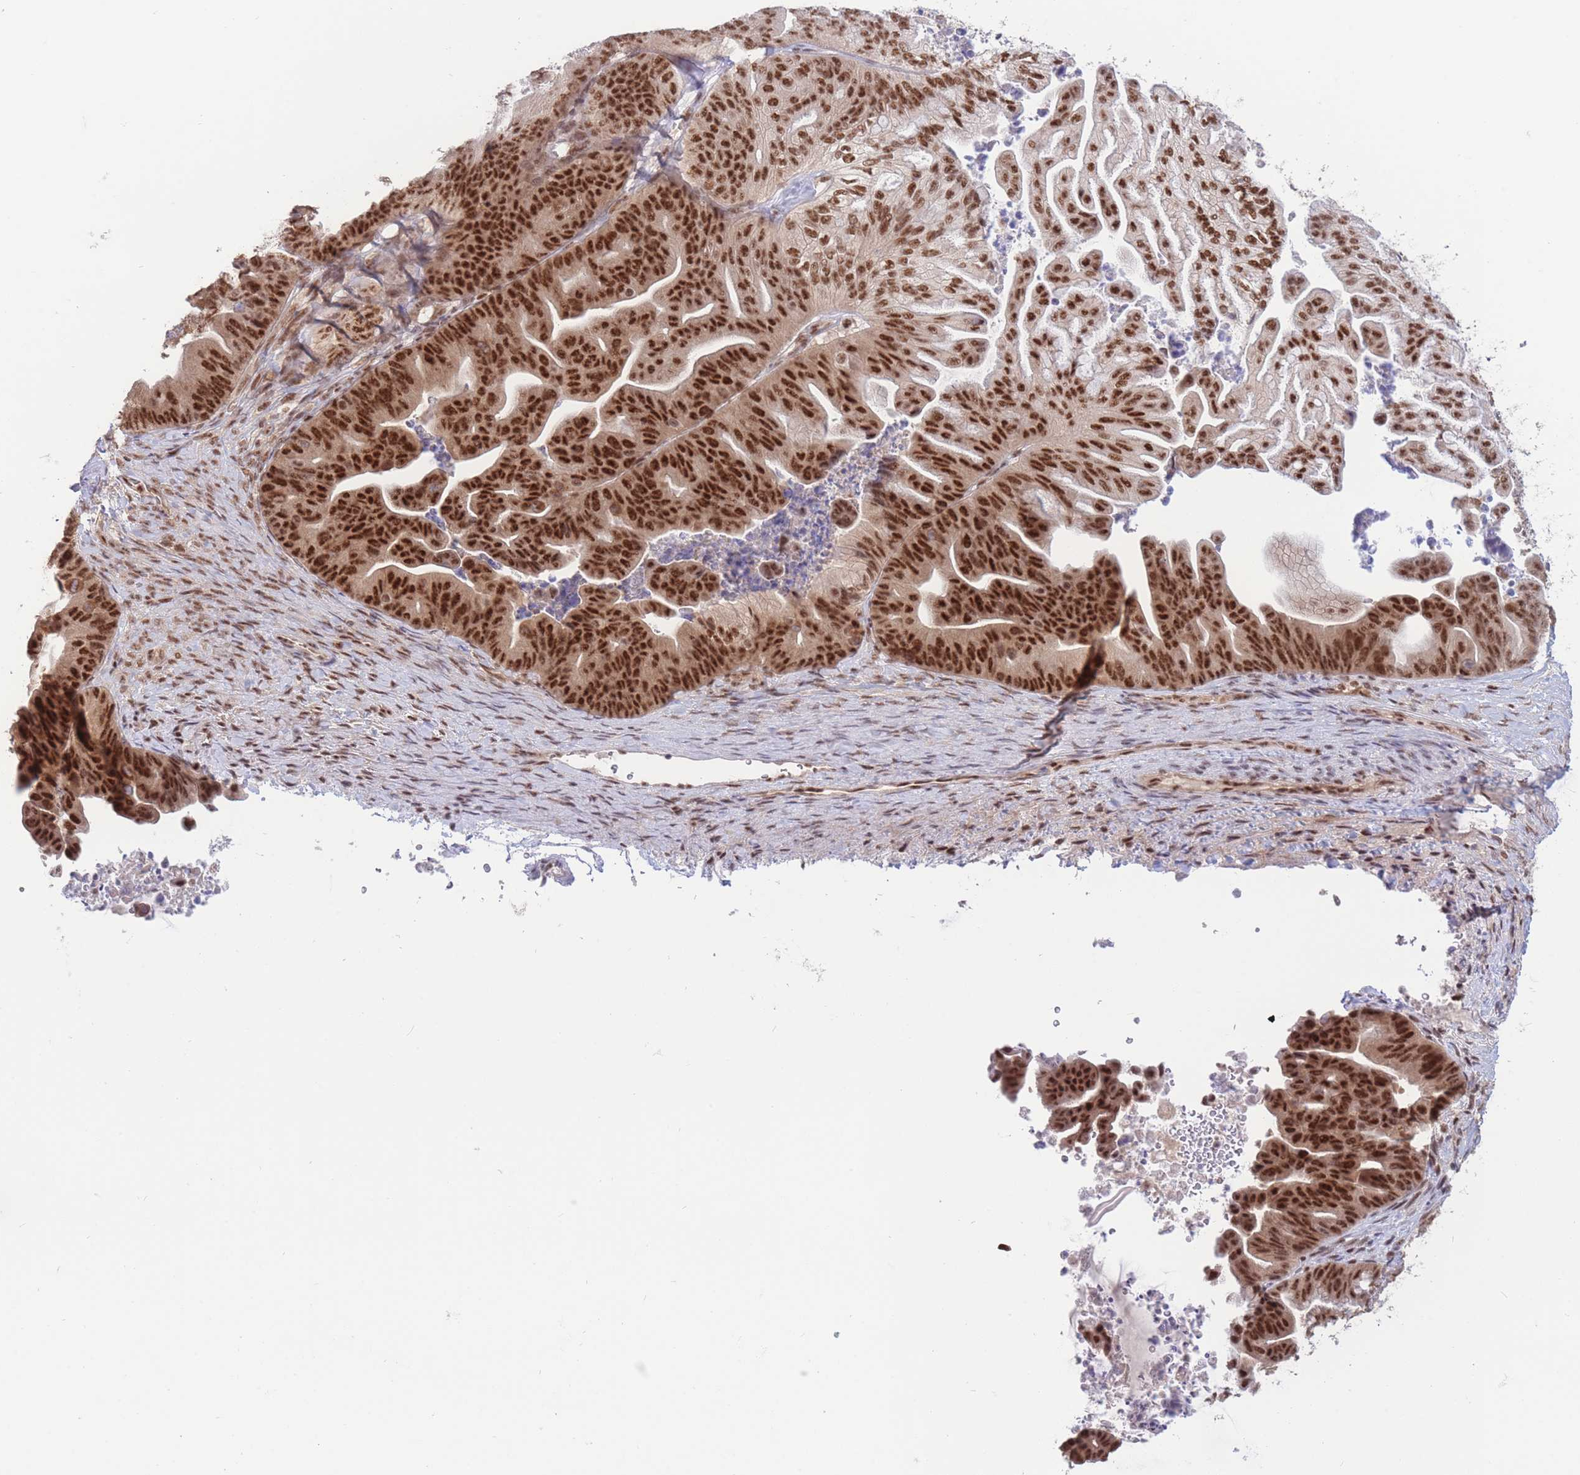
{"staining": {"intensity": "strong", "quantity": ">75%", "location": "nuclear"}, "tissue": "ovarian cancer", "cell_type": "Tumor cells", "image_type": "cancer", "snomed": [{"axis": "morphology", "description": "Cystadenocarcinoma, mucinous, NOS"}, {"axis": "topography", "description": "Ovary"}], "caption": "The immunohistochemical stain highlights strong nuclear positivity in tumor cells of ovarian mucinous cystadenocarcinoma tissue. Nuclei are stained in blue.", "gene": "SMAD9", "patient": {"sex": "female", "age": 67}}